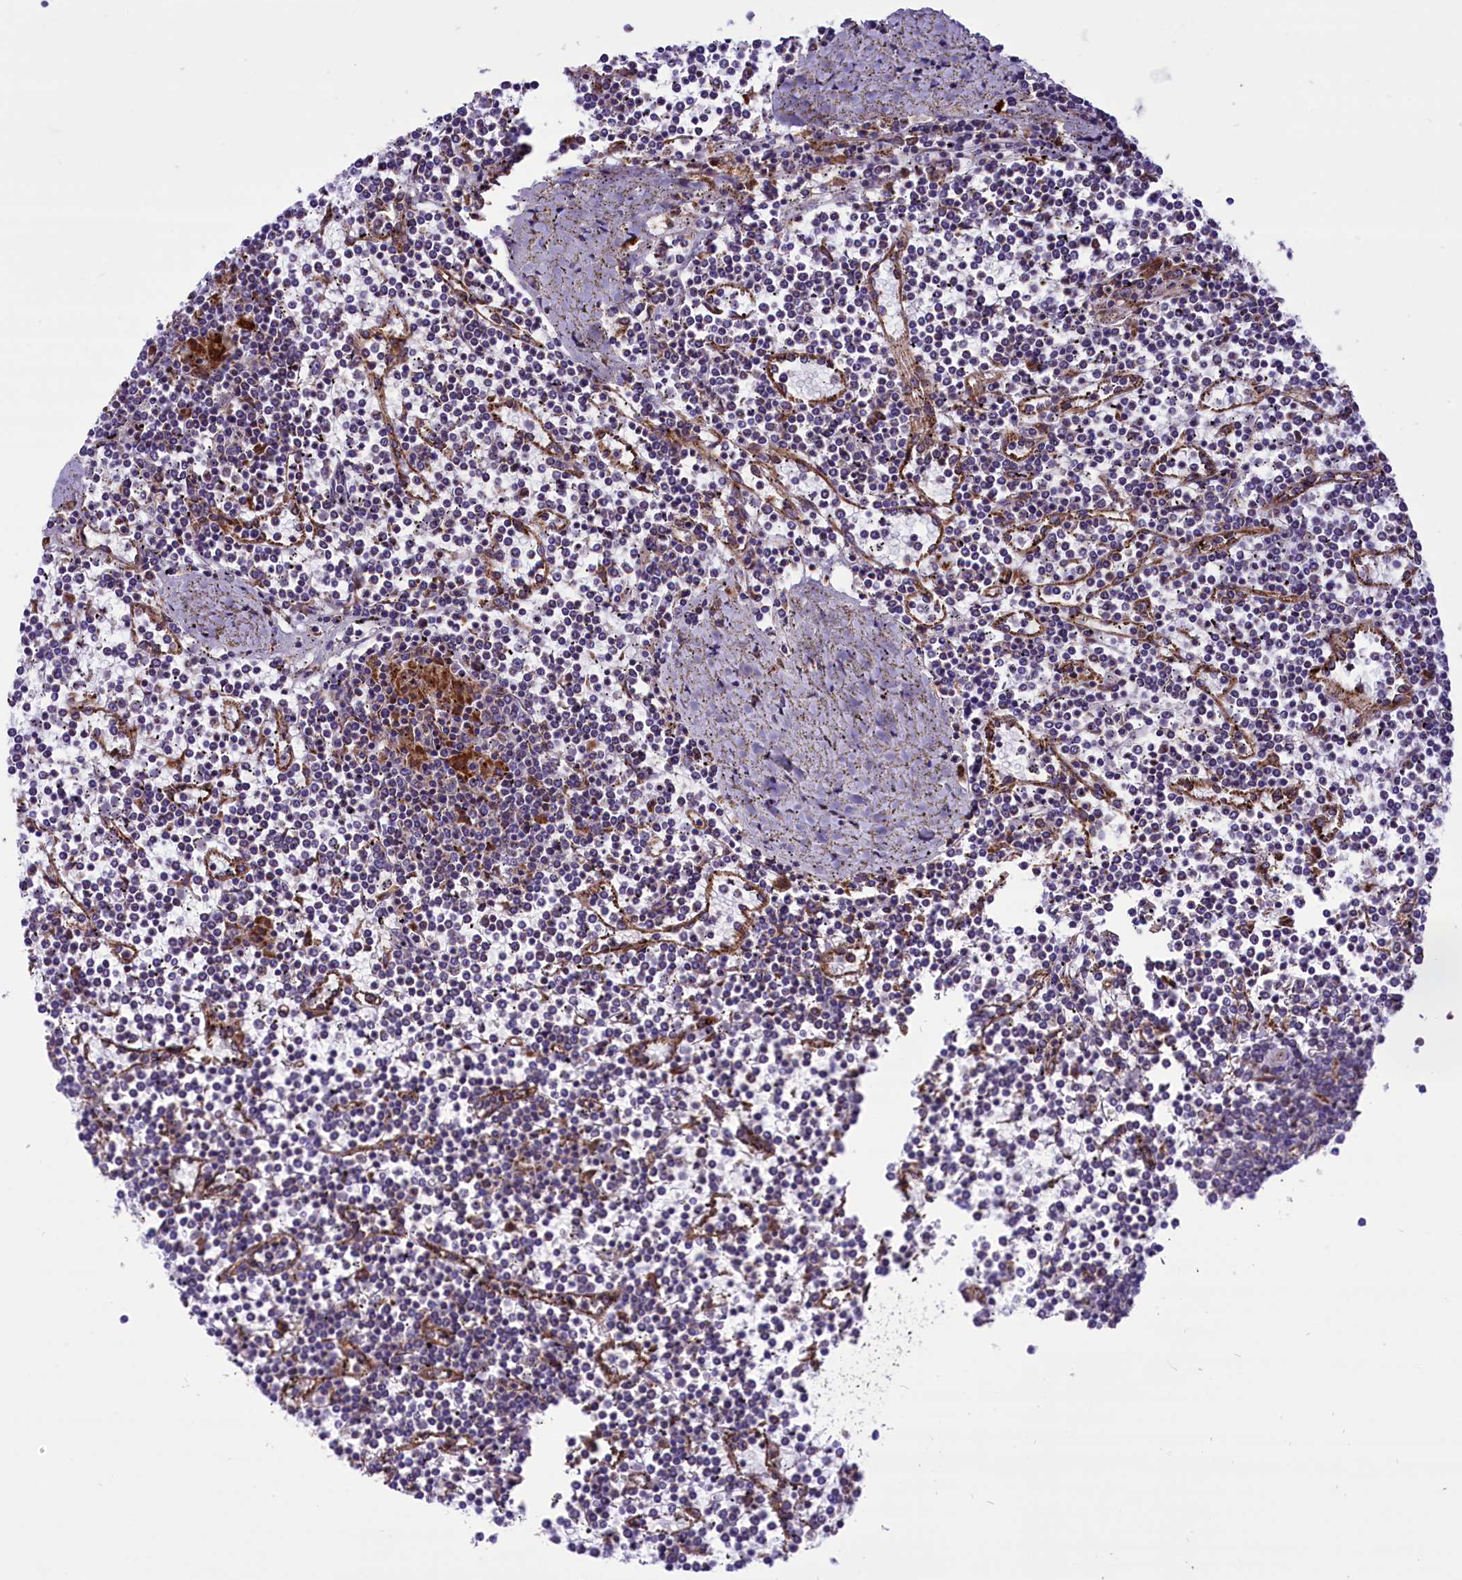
{"staining": {"intensity": "negative", "quantity": "none", "location": "none"}, "tissue": "lymphoma", "cell_type": "Tumor cells", "image_type": "cancer", "snomed": [{"axis": "morphology", "description": "Malignant lymphoma, non-Hodgkin's type, Low grade"}, {"axis": "topography", "description": "Spleen"}], "caption": "The immunohistochemistry micrograph has no significant positivity in tumor cells of malignant lymphoma, non-Hodgkin's type (low-grade) tissue. The staining was performed using DAB to visualize the protein expression in brown, while the nuclei were stained in blue with hematoxylin (Magnification: 20x).", "gene": "PTPRU", "patient": {"sex": "female", "age": 19}}